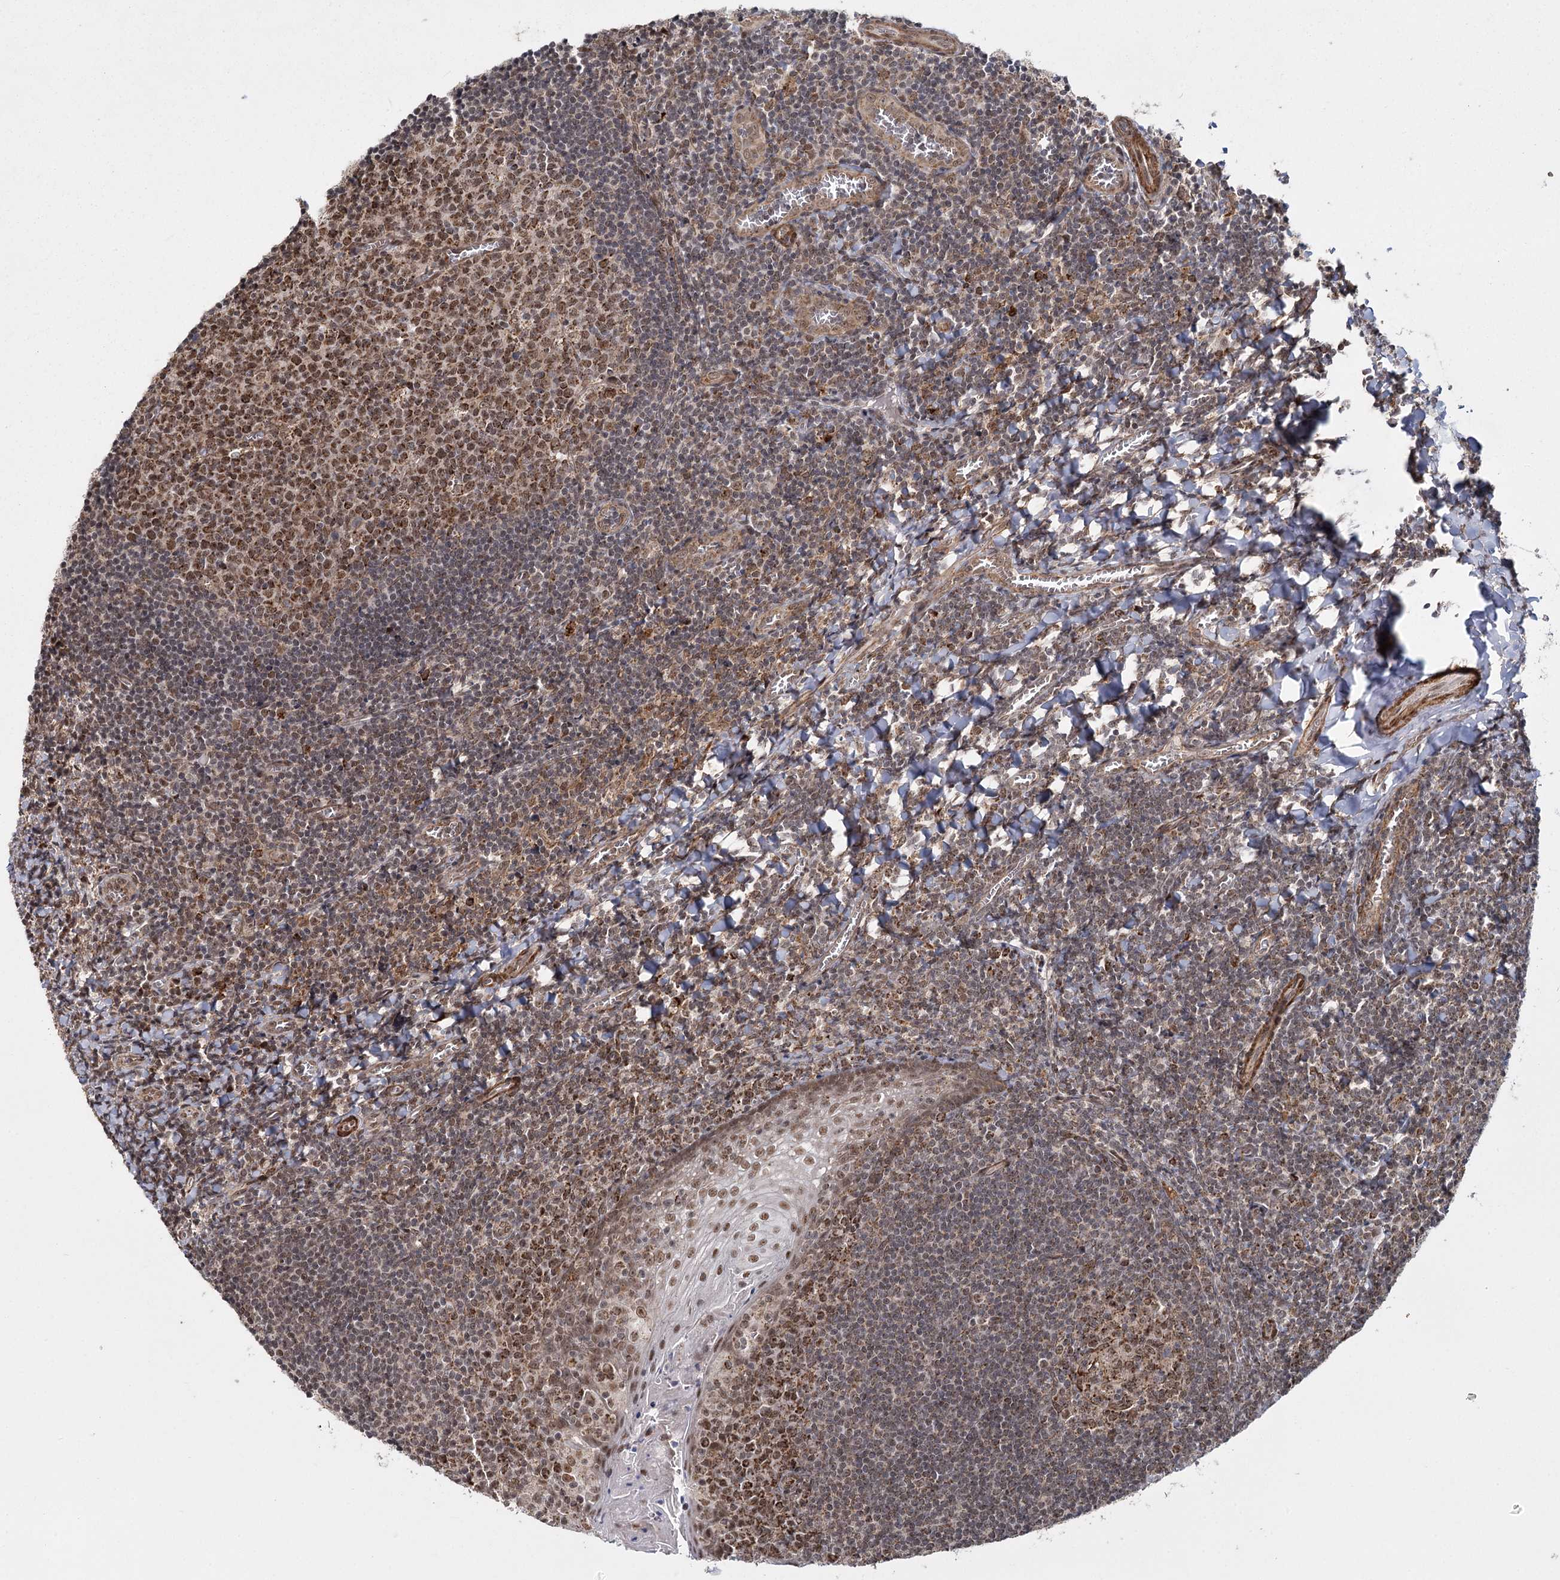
{"staining": {"intensity": "moderate", "quantity": ">75%", "location": "cytoplasmic/membranous,nuclear"}, "tissue": "tonsil", "cell_type": "Germinal center cells", "image_type": "normal", "snomed": [{"axis": "morphology", "description": "Normal tissue, NOS"}, {"axis": "topography", "description": "Tonsil"}], "caption": "A brown stain labels moderate cytoplasmic/membranous,nuclear staining of a protein in germinal center cells of benign human tonsil.", "gene": "ZCCHC24", "patient": {"sex": "male", "age": 27}}